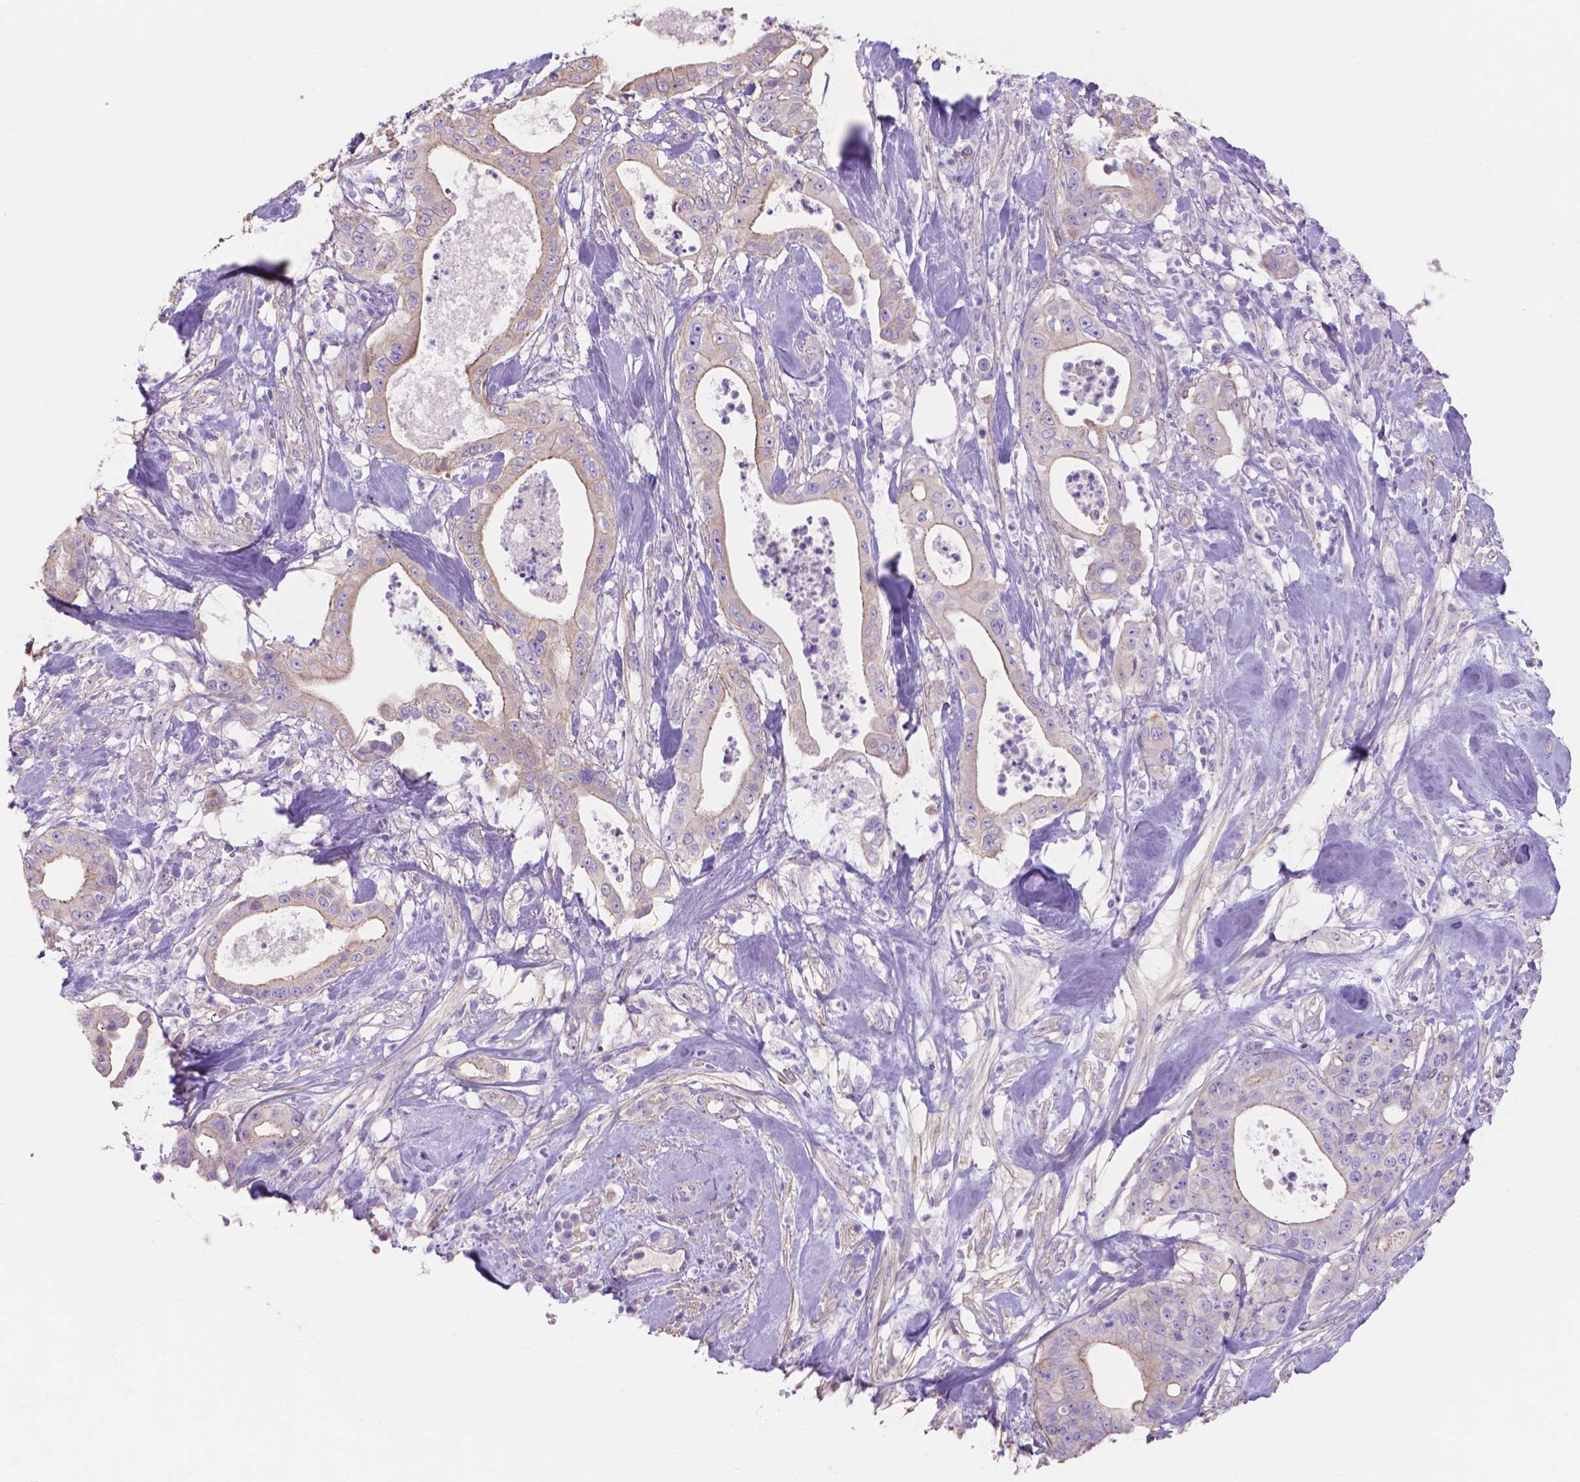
{"staining": {"intensity": "weak", "quantity": "<25%", "location": "cytoplasmic/membranous"}, "tissue": "pancreatic cancer", "cell_type": "Tumor cells", "image_type": "cancer", "snomed": [{"axis": "morphology", "description": "Adenocarcinoma, NOS"}, {"axis": "topography", "description": "Pancreas"}], "caption": "There is no significant expression in tumor cells of pancreatic cancer.", "gene": "MBLAC1", "patient": {"sex": "male", "age": 71}}